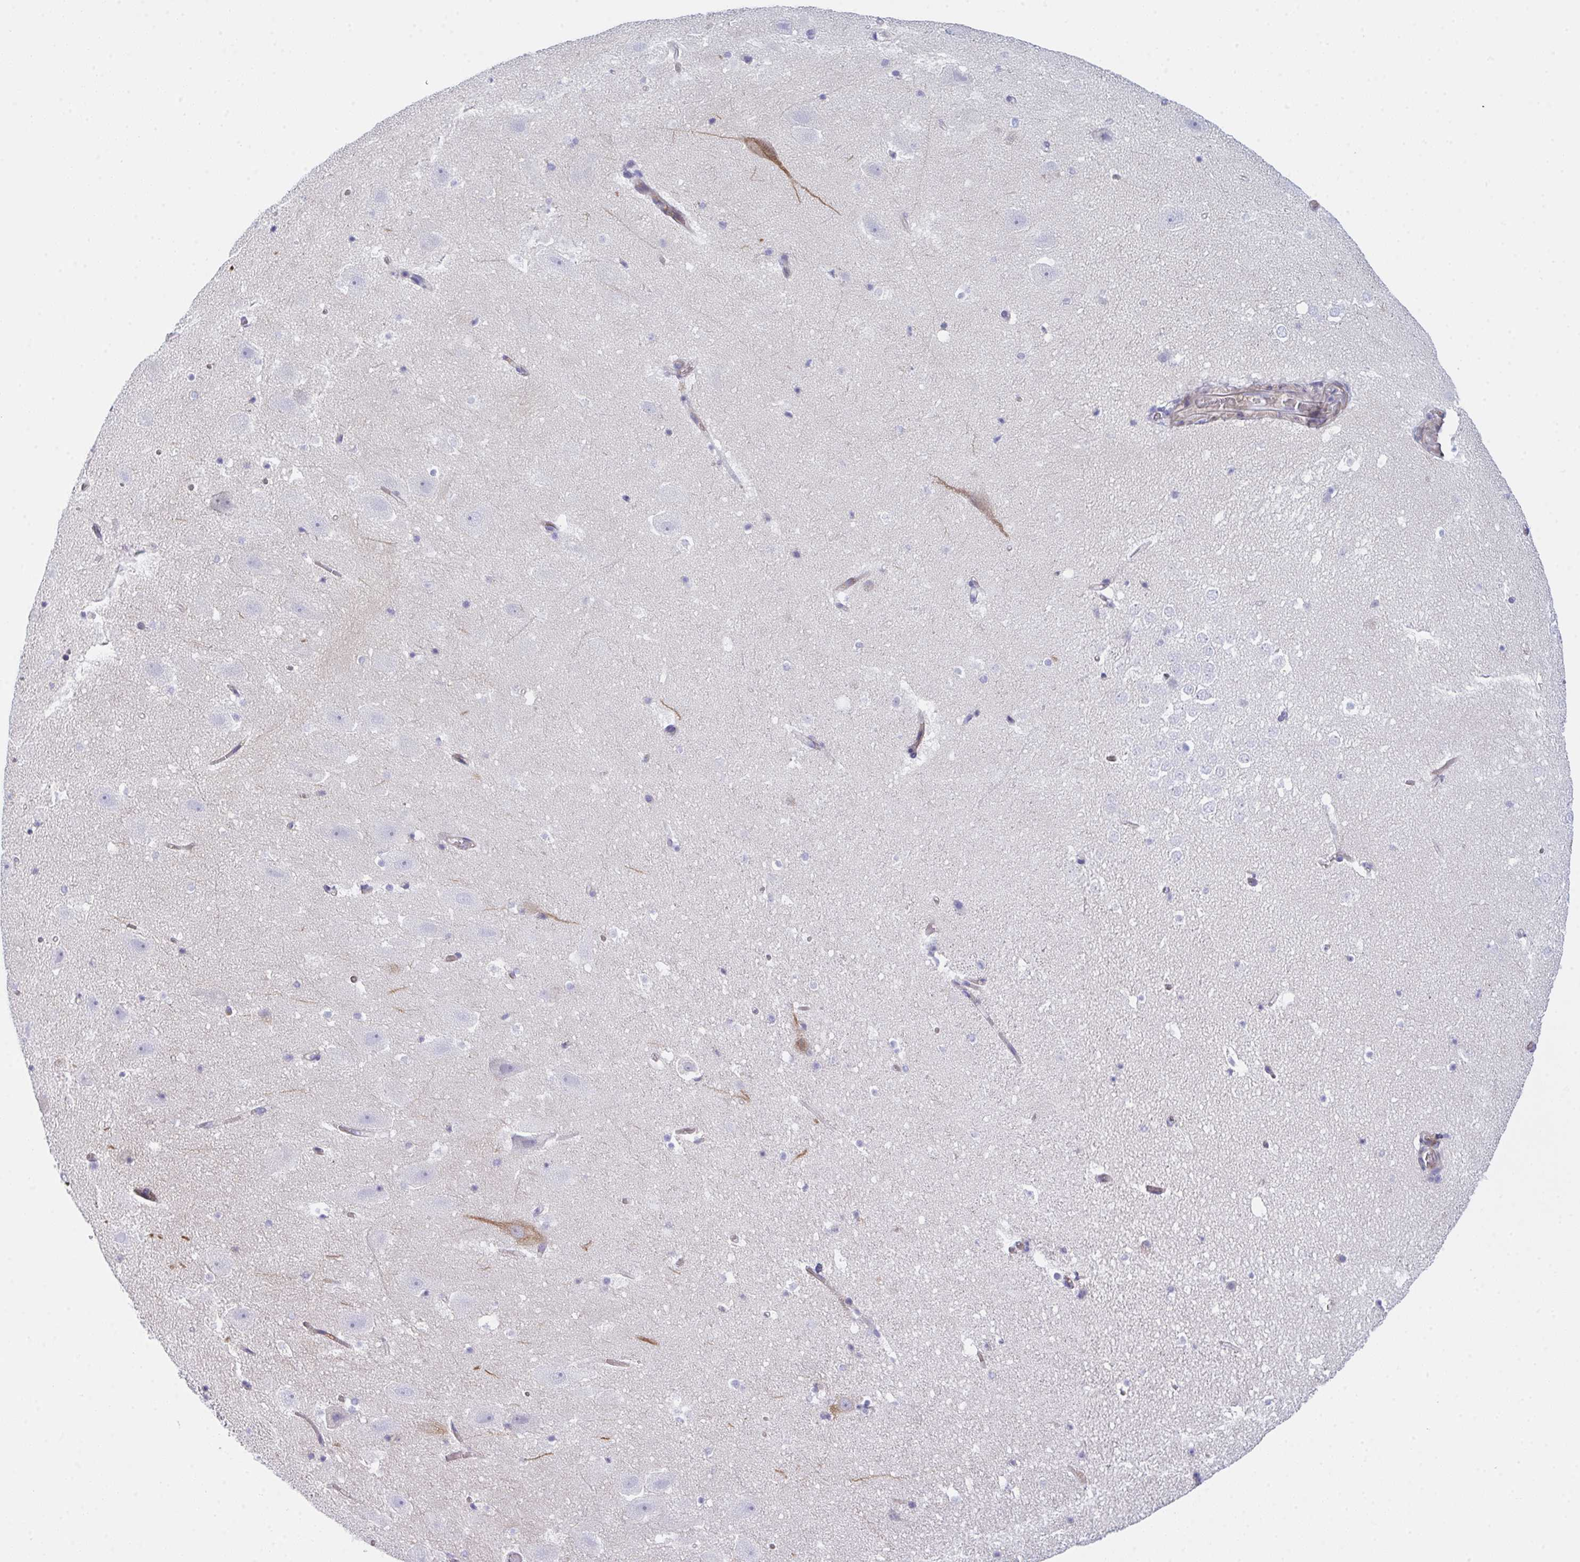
{"staining": {"intensity": "negative", "quantity": "none", "location": "none"}, "tissue": "hippocampus", "cell_type": "Glial cells", "image_type": "normal", "snomed": [{"axis": "morphology", "description": "Normal tissue, NOS"}, {"axis": "topography", "description": "Hippocampus"}], "caption": "Glial cells show no significant positivity in benign hippocampus. (DAB (3,3'-diaminobenzidine) immunohistochemistry (IHC) visualized using brightfield microscopy, high magnification).", "gene": "CEP170B", "patient": {"sex": "female", "age": 42}}